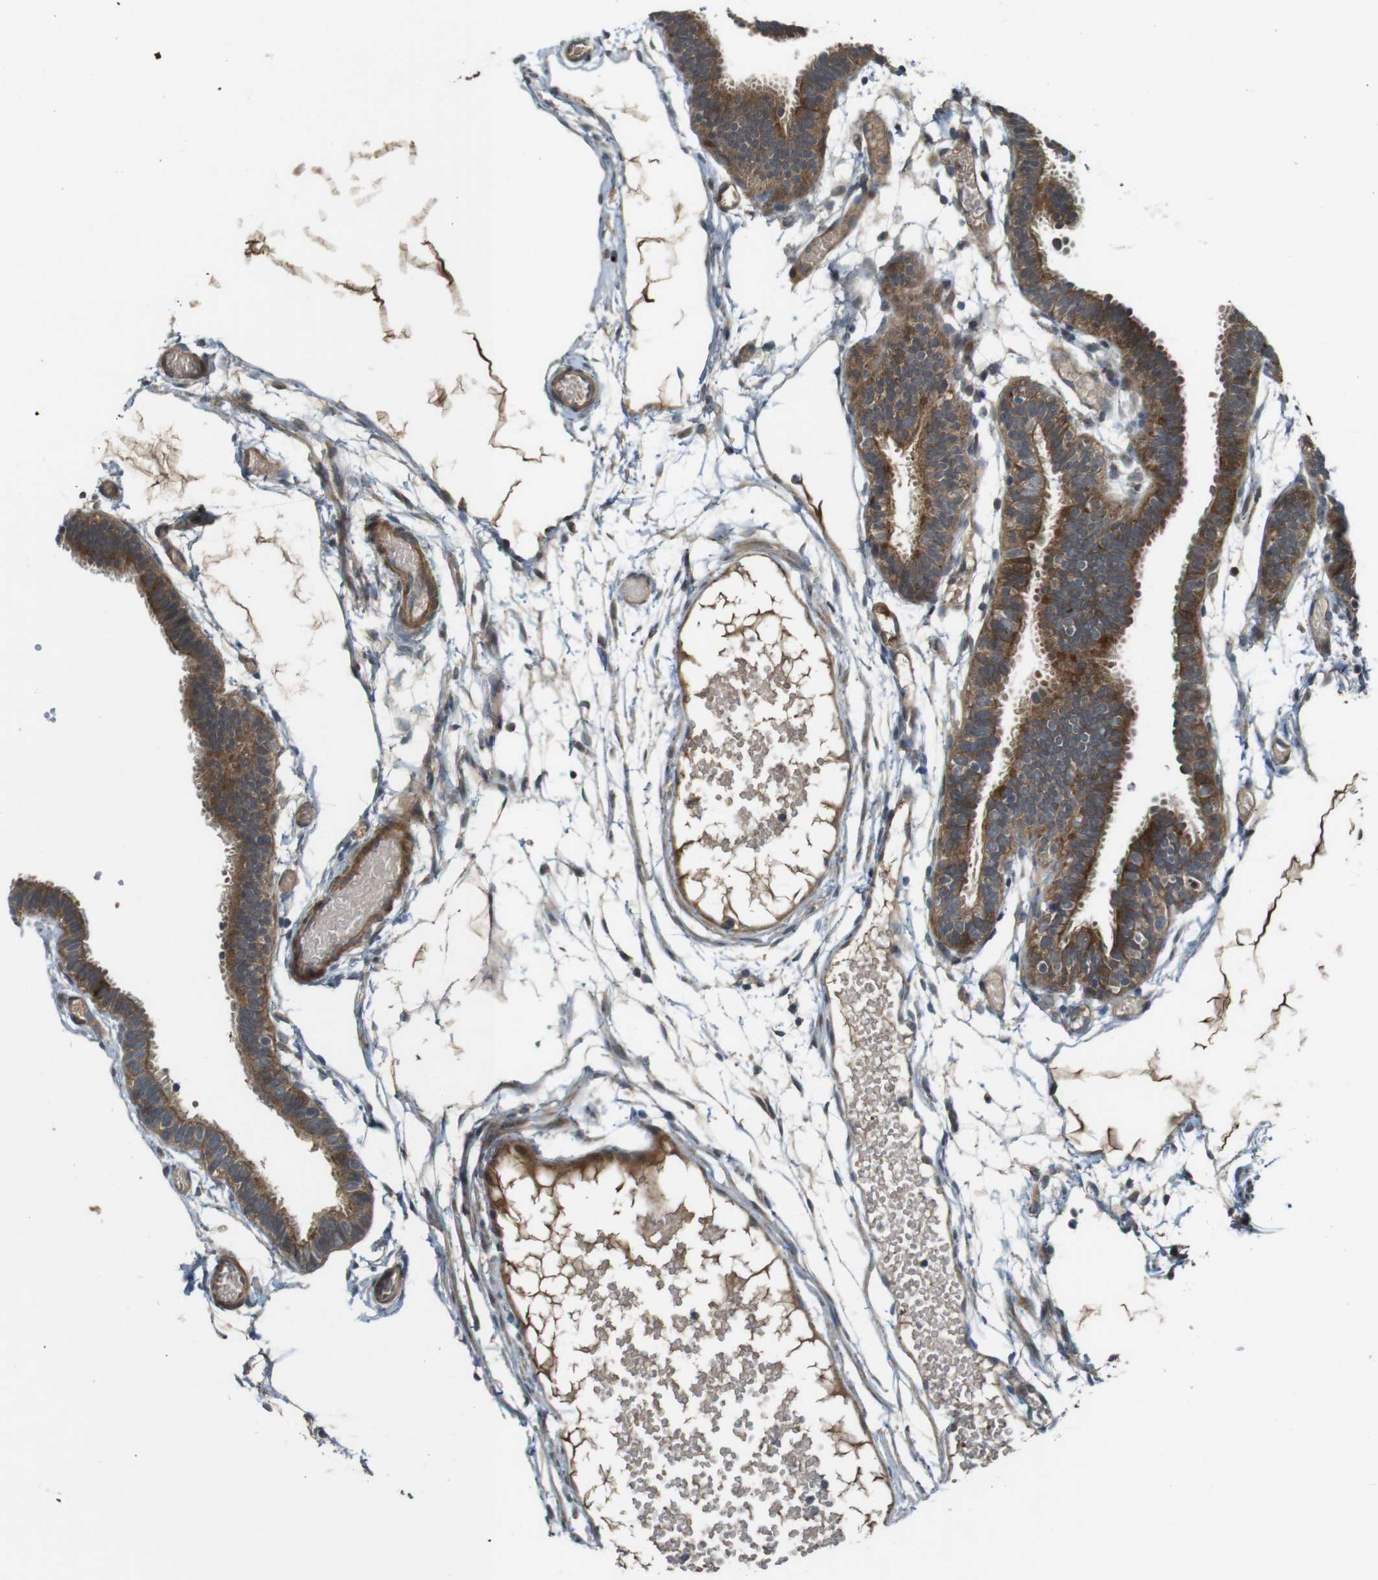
{"staining": {"intensity": "strong", "quantity": ">75%", "location": "cytoplasmic/membranous"}, "tissue": "fallopian tube", "cell_type": "Glandular cells", "image_type": "normal", "snomed": [{"axis": "morphology", "description": "Normal tissue, NOS"}, {"axis": "topography", "description": "Fallopian tube"}], "caption": "Protein analysis of benign fallopian tube exhibits strong cytoplasmic/membranous expression in about >75% of glandular cells.", "gene": "IFFO2", "patient": {"sex": "female", "age": 29}}